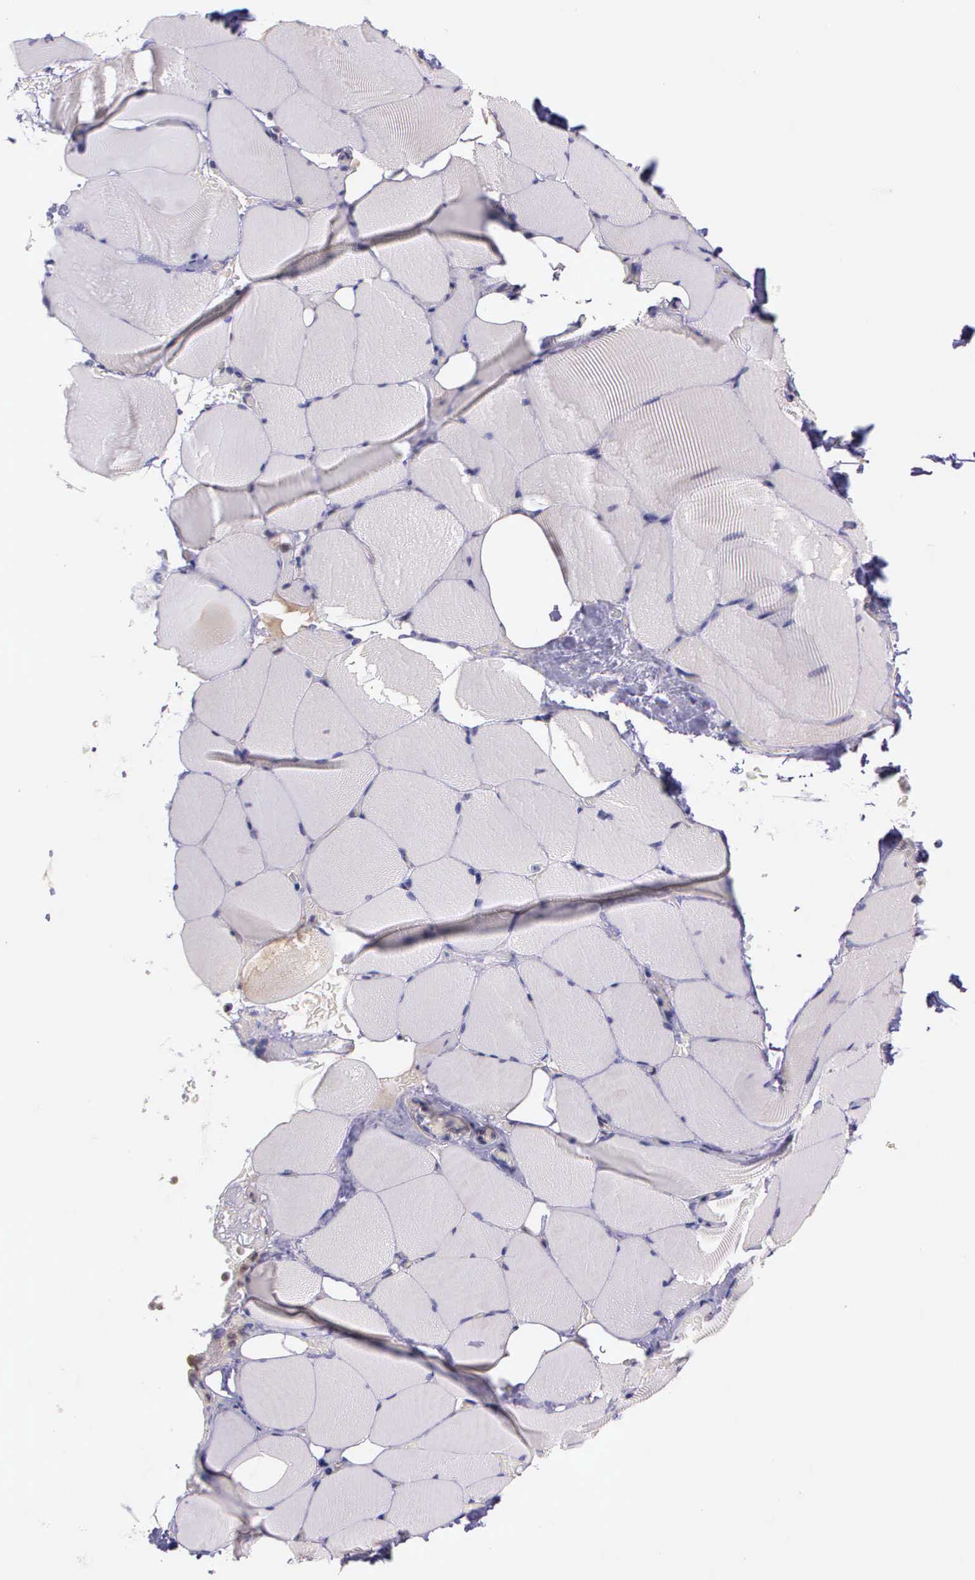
{"staining": {"intensity": "negative", "quantity": "none", "location": "none"}, "tissue": "skeletal muscle", "cell_type": "Myocytes", "image_type": "normal", "snomed": [{"axis": "morphology", "description": "Normal tissue, NOS"}, {"axis": "topography", "description": "Skeletal muscle"}, {"axis": "topography", "description": "Parathyroid gland"}], "caption": "A high-resolution photomicrograph shows IHC staining of unremarkable skeletal muscle, which reveals no significant positivity in myocytes. (Stains: DAB immunohistochemistry with hematoxylin counter stain, Microscopy: brightfield microscopy at high magnification).", "gene": "IGBP1P2", "patient": {"sex": "female", "age": 37}}